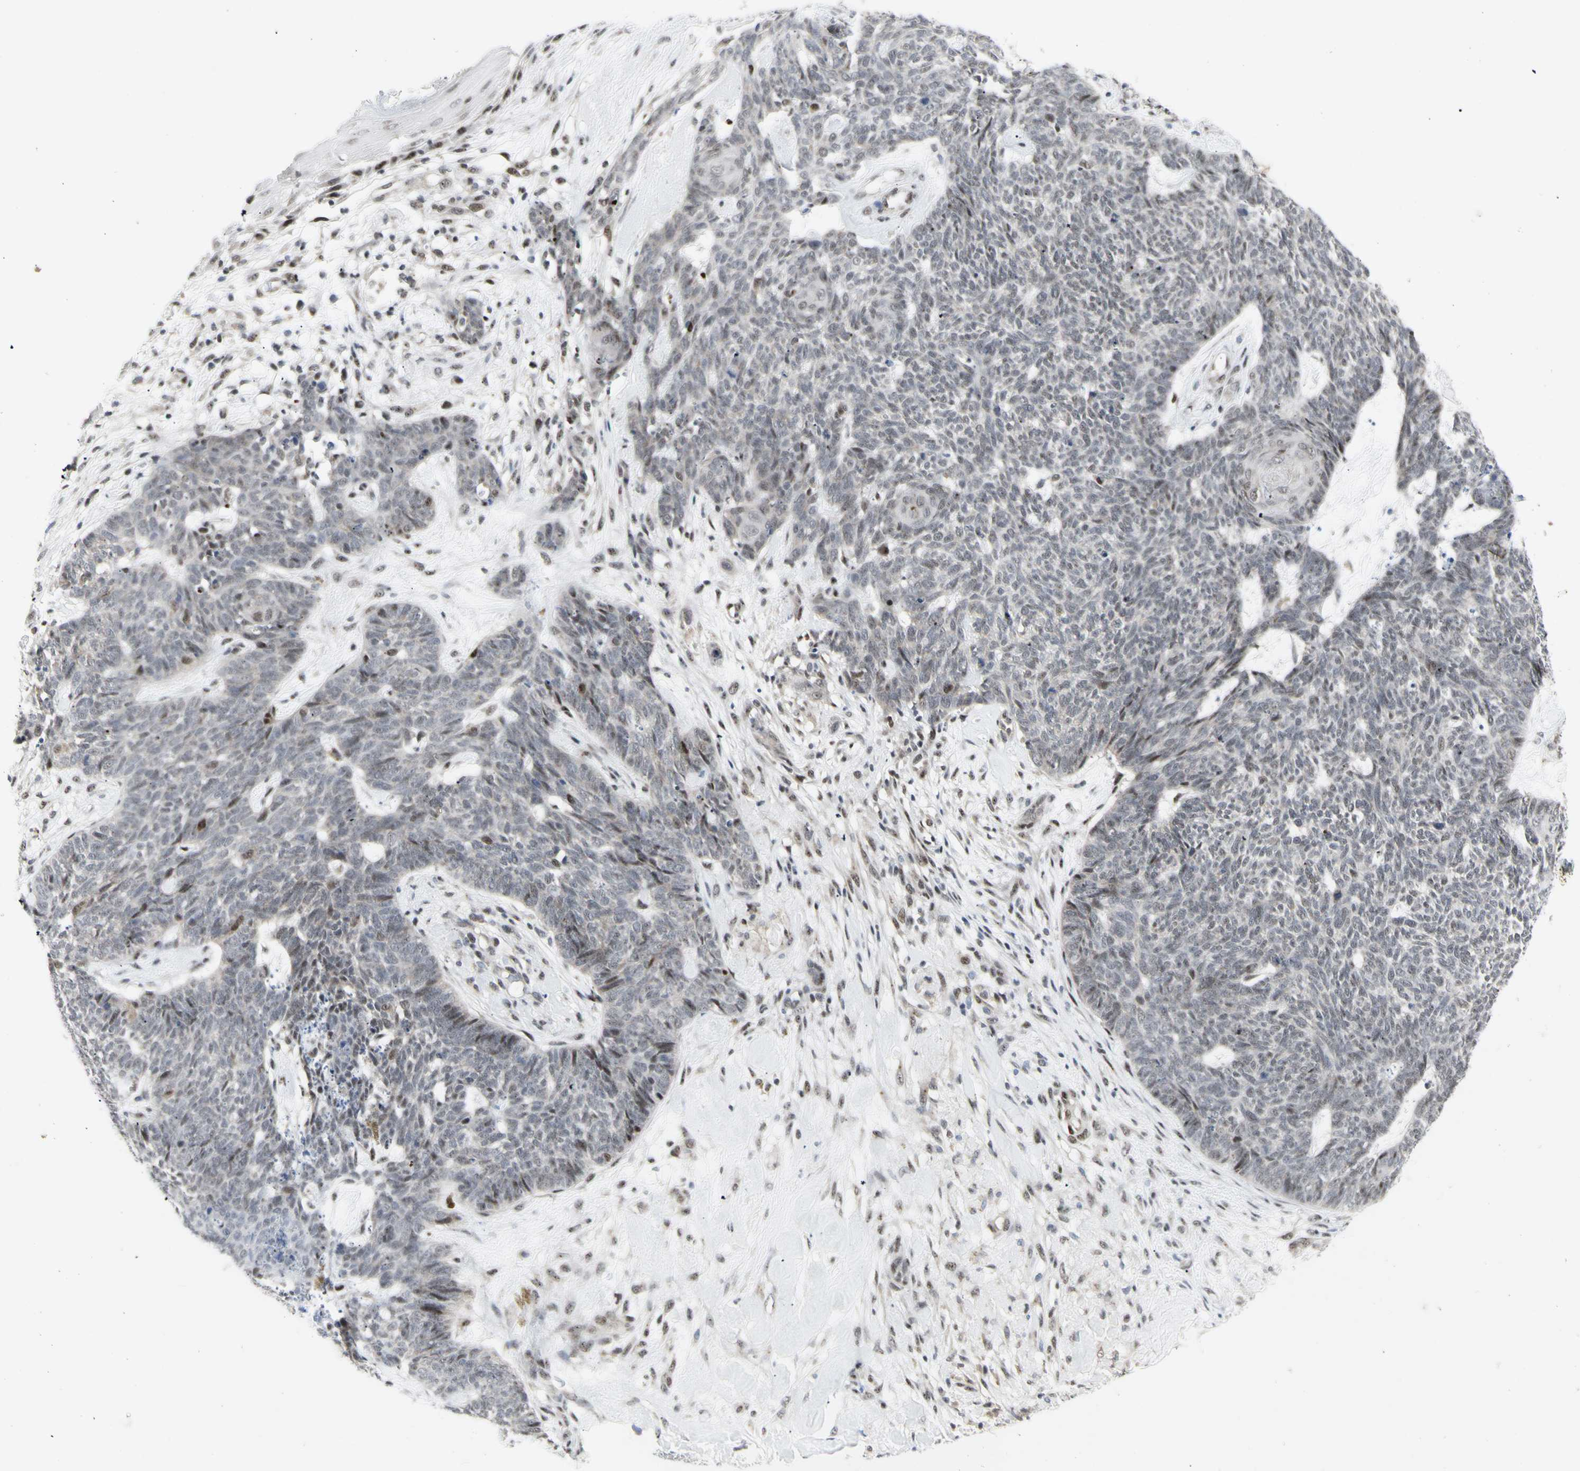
{"staining": {"intensity": "negative", "quantity": "none", "location": "none"}, "tissue": "skin cancer", "cell_type": "Tumor cells", "image_type": "cancer", "snomed": [{"axis": "morphology", "description": "Basal cell carcinoma"}, {"axis": "topography", "description": "Skin"}], "caption": "Immunohistochemistry (IHC) of skin basal cell carcinoma shows no staining in tumor cells.", "gene": "DHRS7B", "patient": {"sex": "female", "age": 84}}